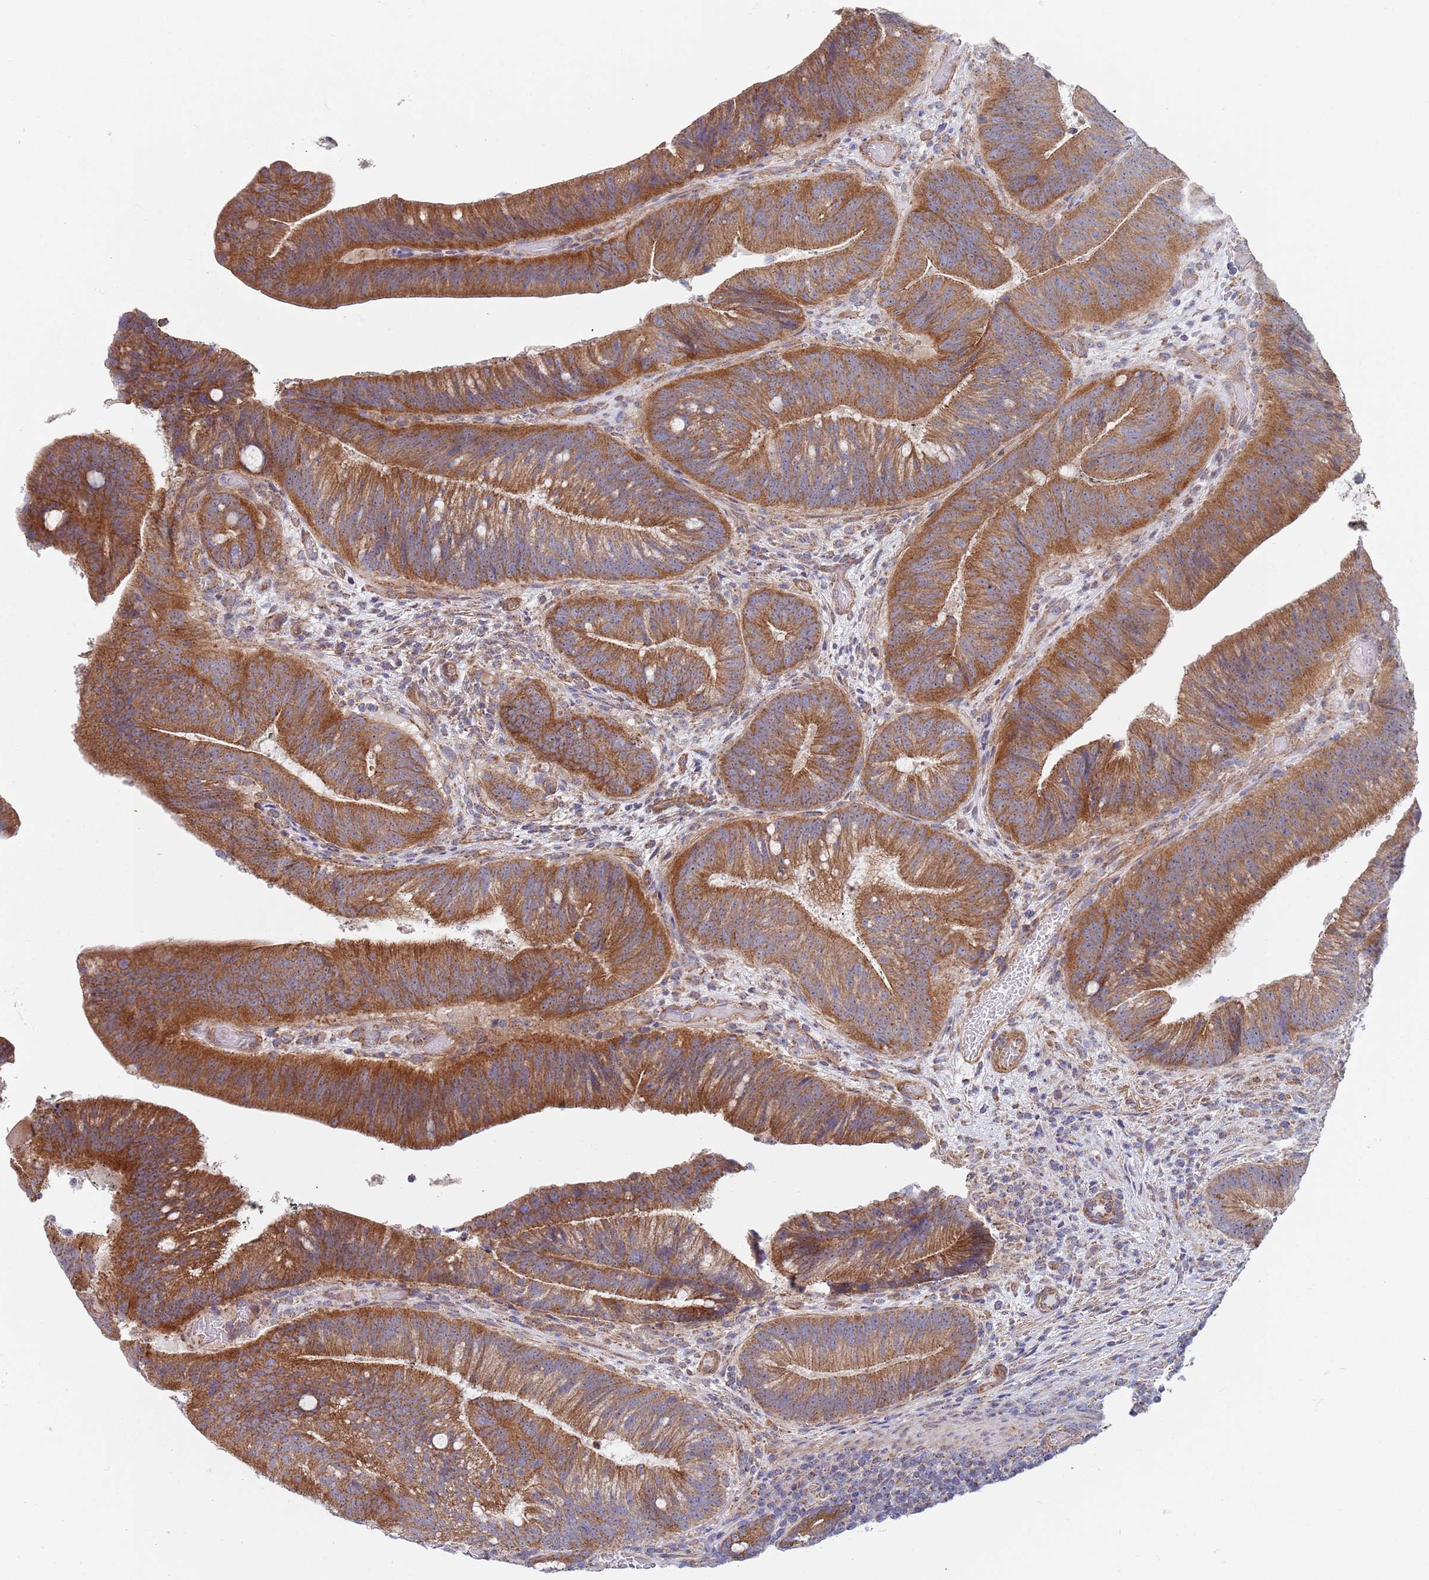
{"staining": {"intensity": "strong", "quantity": ">75%", "location": "cytoplasmic/membranous"}, "tissue": "colorectal cancer", "cell_type": "Tumor cells", "image_type": "cancer", "snomed": [{"axis": "morphology", "description": "Adenocarcinoma, NOS"}, {"axis": "topography", "description": "Colon"}], "caption": "Colorectal adenocarcinoma tissue demonstrates strong cytoplasmic/membranous expression in about >75% of tumor cells, visualized by immunohistochemistry.", "gene": "PWWP3A", "patient": {"sex": "female", "age": 43}}